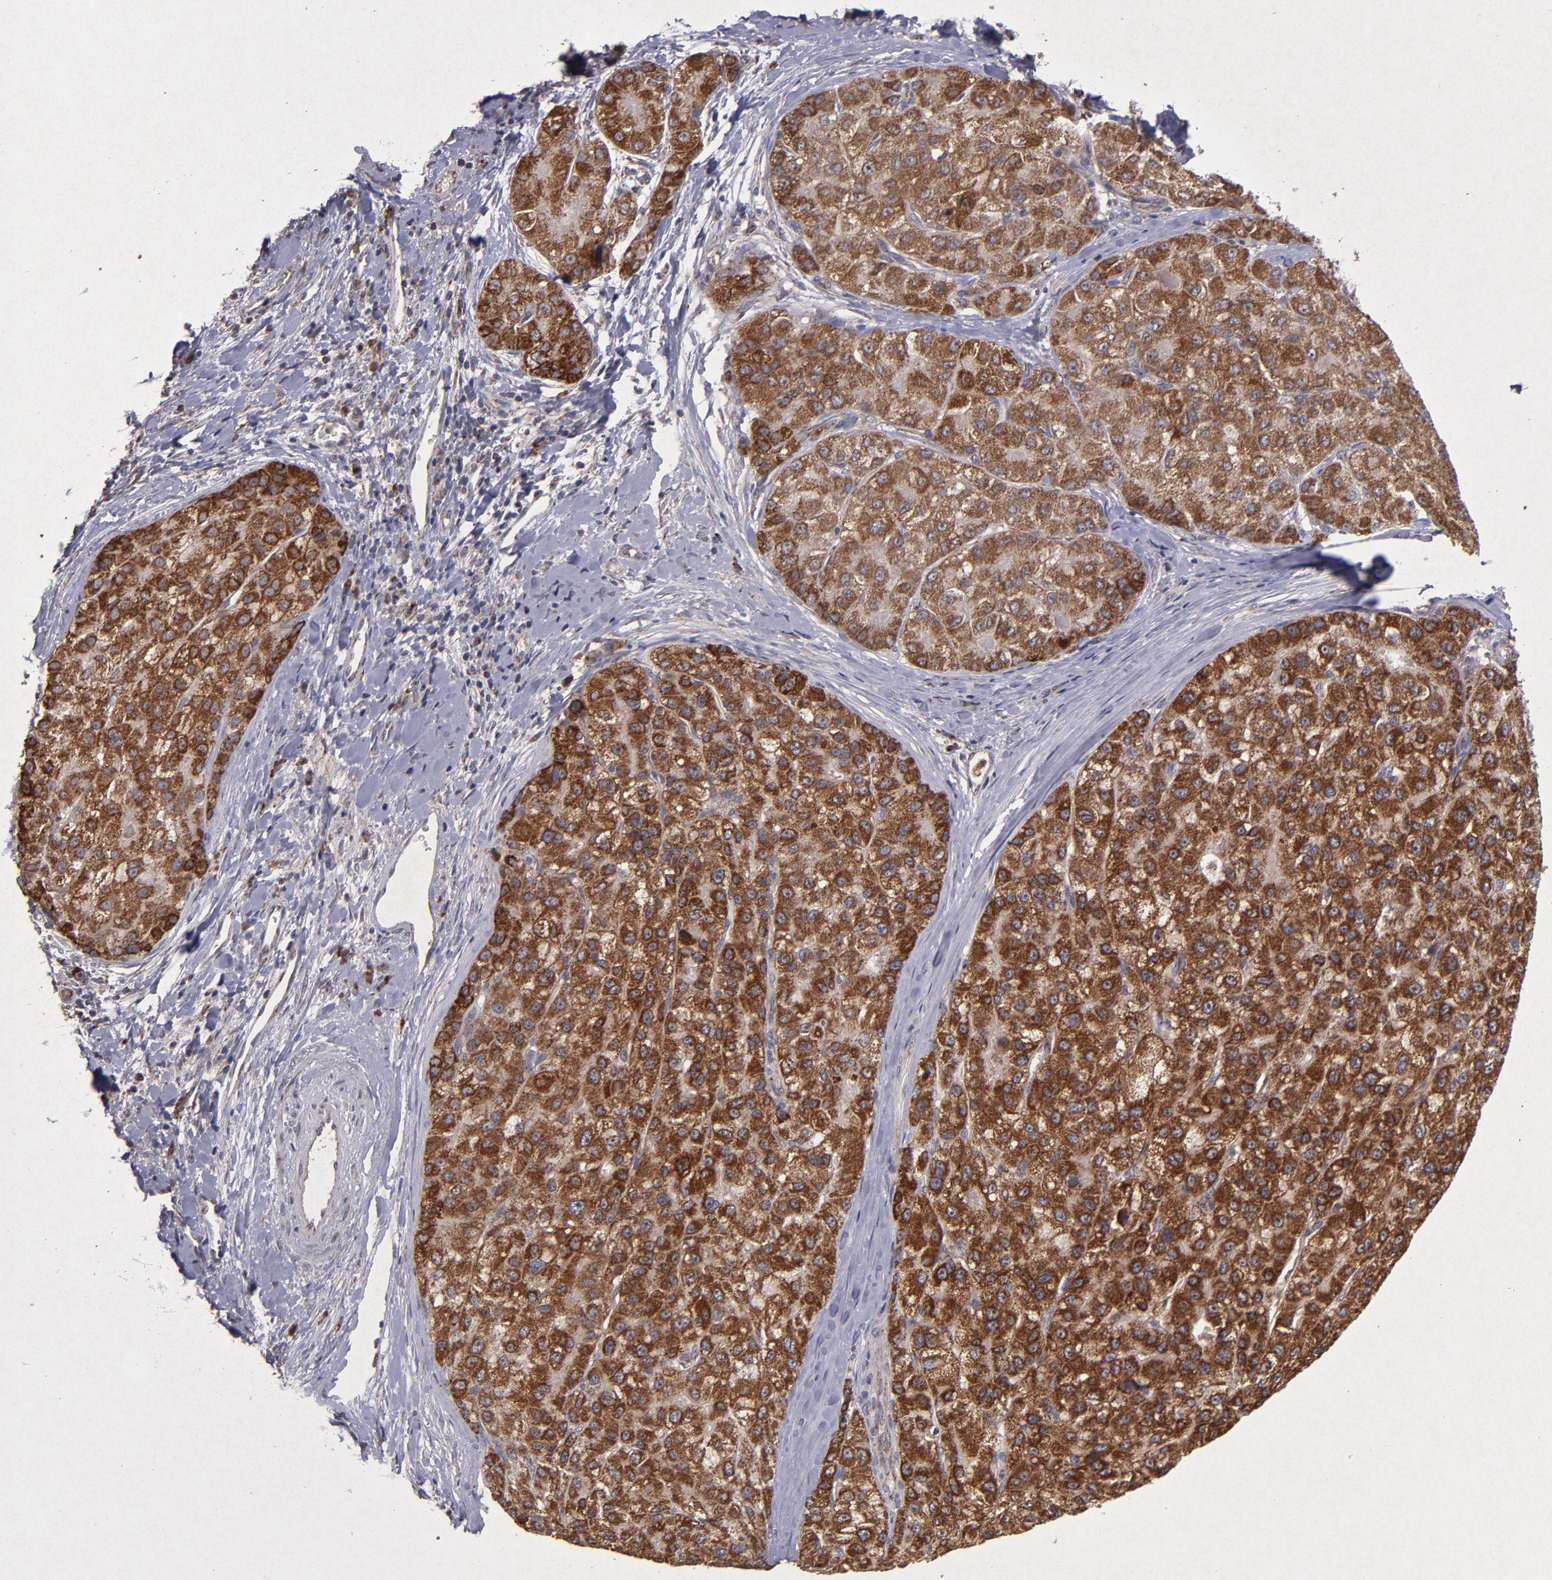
{"staining": {"intensity": "strong", "quantity": ">75%", "location": "cytoplasmic/membranous"}, "tissue": "liver cancer", "cell_type": "Tumor cells", "image_type": "cancer", "snomed": [{"axis": "morphology", "description": "Carcinoma, Hepatocellular, NOS"}, {"axis": "topography", "description": "Liver"}], "caption": "This is an image of immunohistochemistry (IHC) staining of liver hepatocellular carcinoma, which shows strong positivity in the cytoplasmic/membranous of tumor cells.", "gene": "TIMM9", "patient": {"sex": "male", "age": 80}}